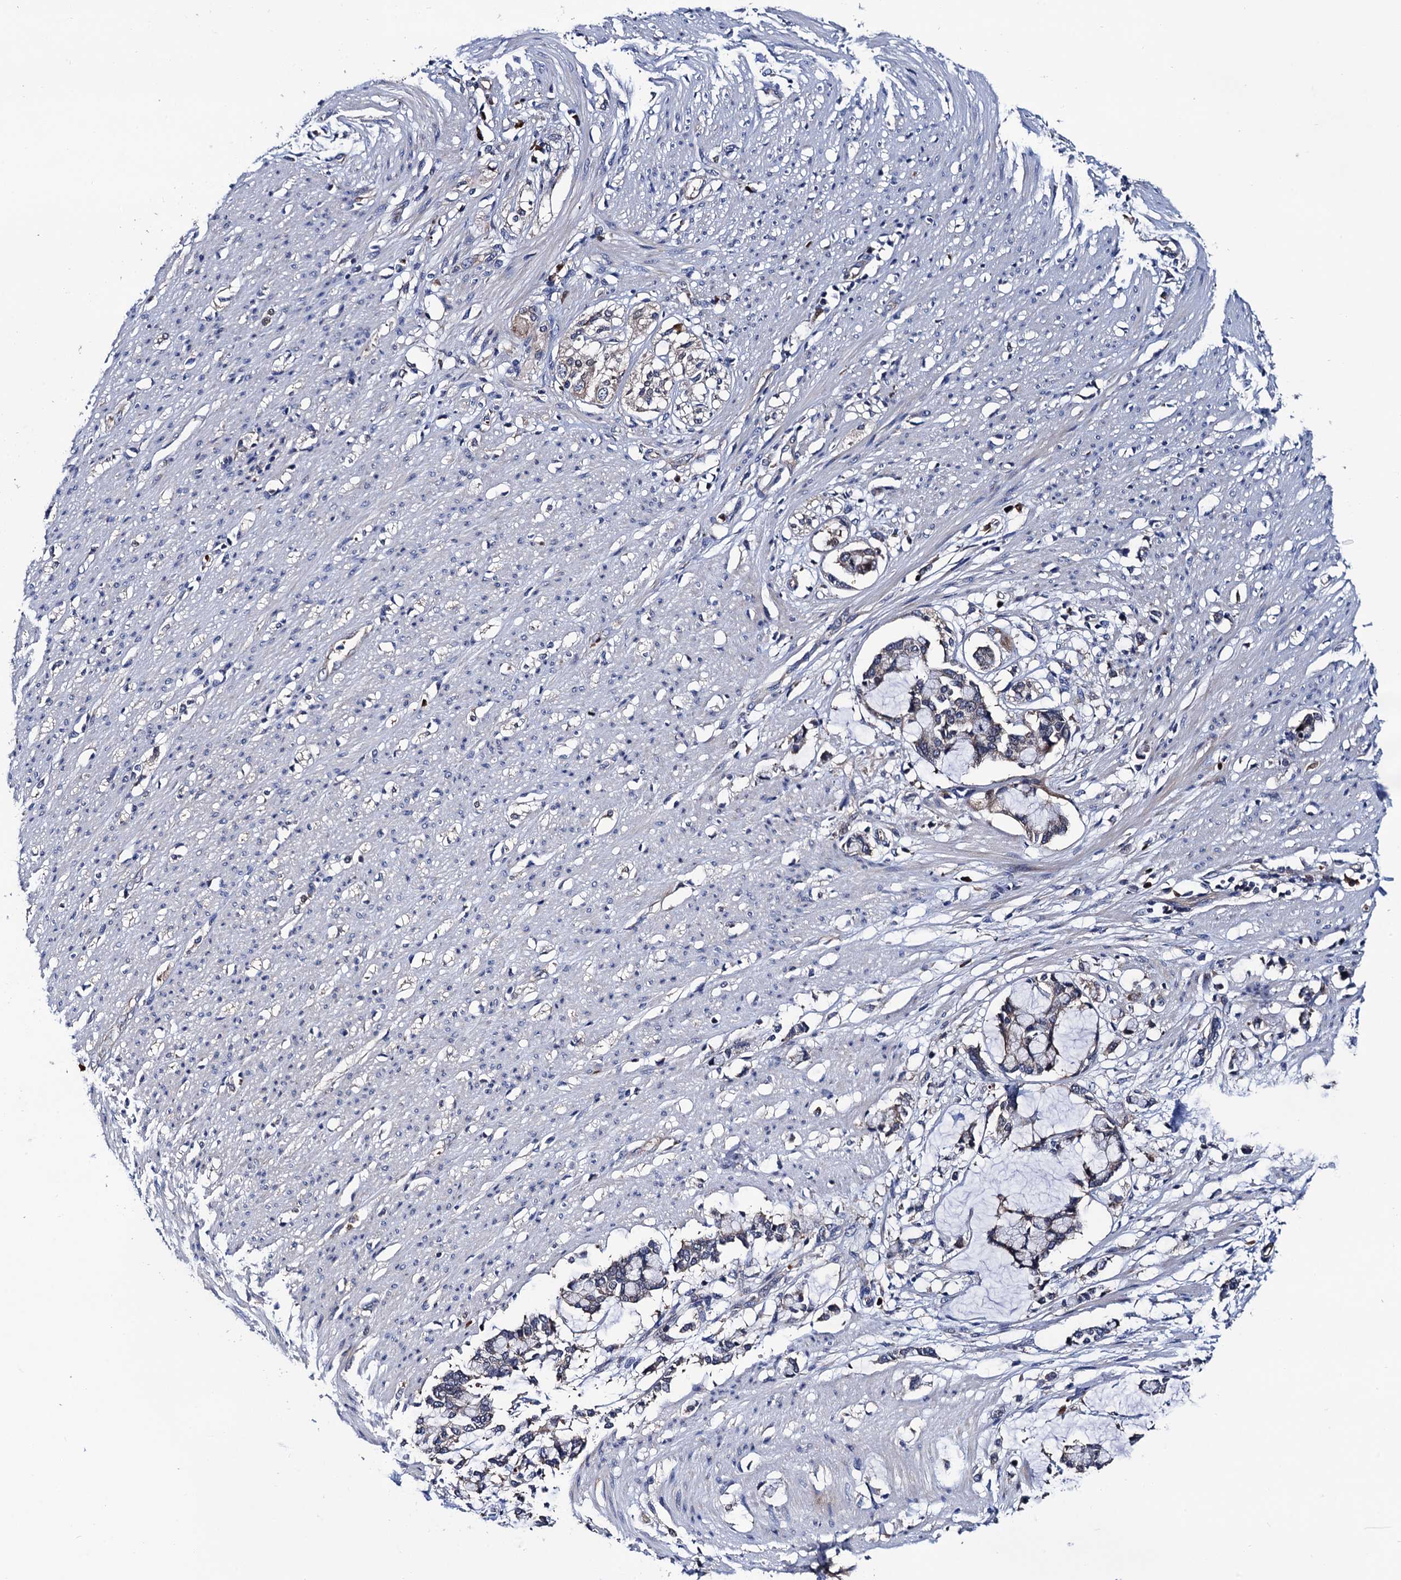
{"staining": {"intensity": "negative", "quantity": "none", "location": "none"}, "tissue": "smooth muscle", "cell_type": "Smooth muscle cells", "image_type": "normal", "snomed": [{"axis": "morphology", "description": "Normal tissue, NOS"}, {"axis": "morphology", "description": "Adenocarcinoma, NOS"}, {"axis": "topography", "description": "Colon"}, {"axis": "topography", "description": "Peripheral nerve tissue"}], "caption": "IHC image of normal smooth muscle stained for a protein (brown), which reveals no expression in smooth muscle cells. Nuclei are stained in blue.", "gene": "TRMT112", "patient": {"sex": "male", "age": 14}}